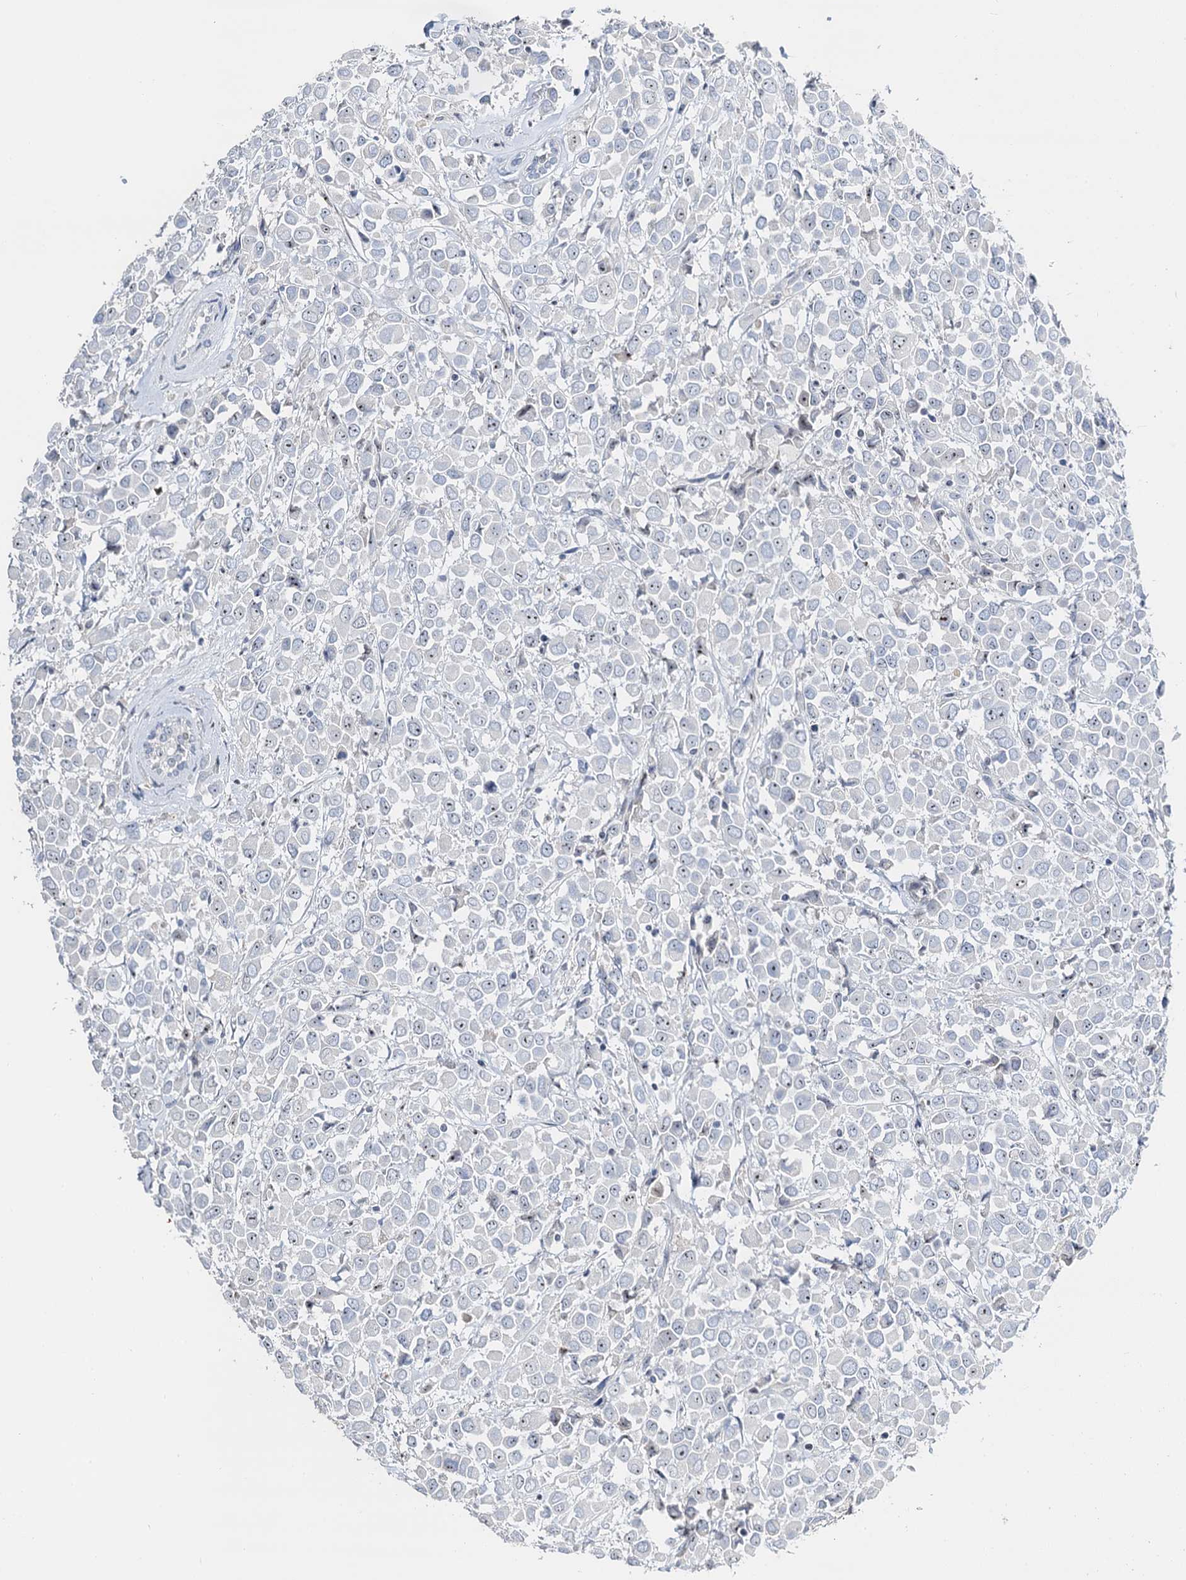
{"staining": {"intensity": "negative", "quantity": "none", "location": "none"}, "tissue": "breast cancer", "cell_type": "Tumor cells", "image_type": "cancer", "snomed": [{"axis": "morphology", "description": "Duct carcinoma"}, {"axis": "topography", "description": "Breast"}], "caption": "This is an immunohistochemistry photomicrograph of breast cancer. There is no positivity in tumor cells.", "gene": "NOP2", "patient": {"sex": "female", "age": 61}}